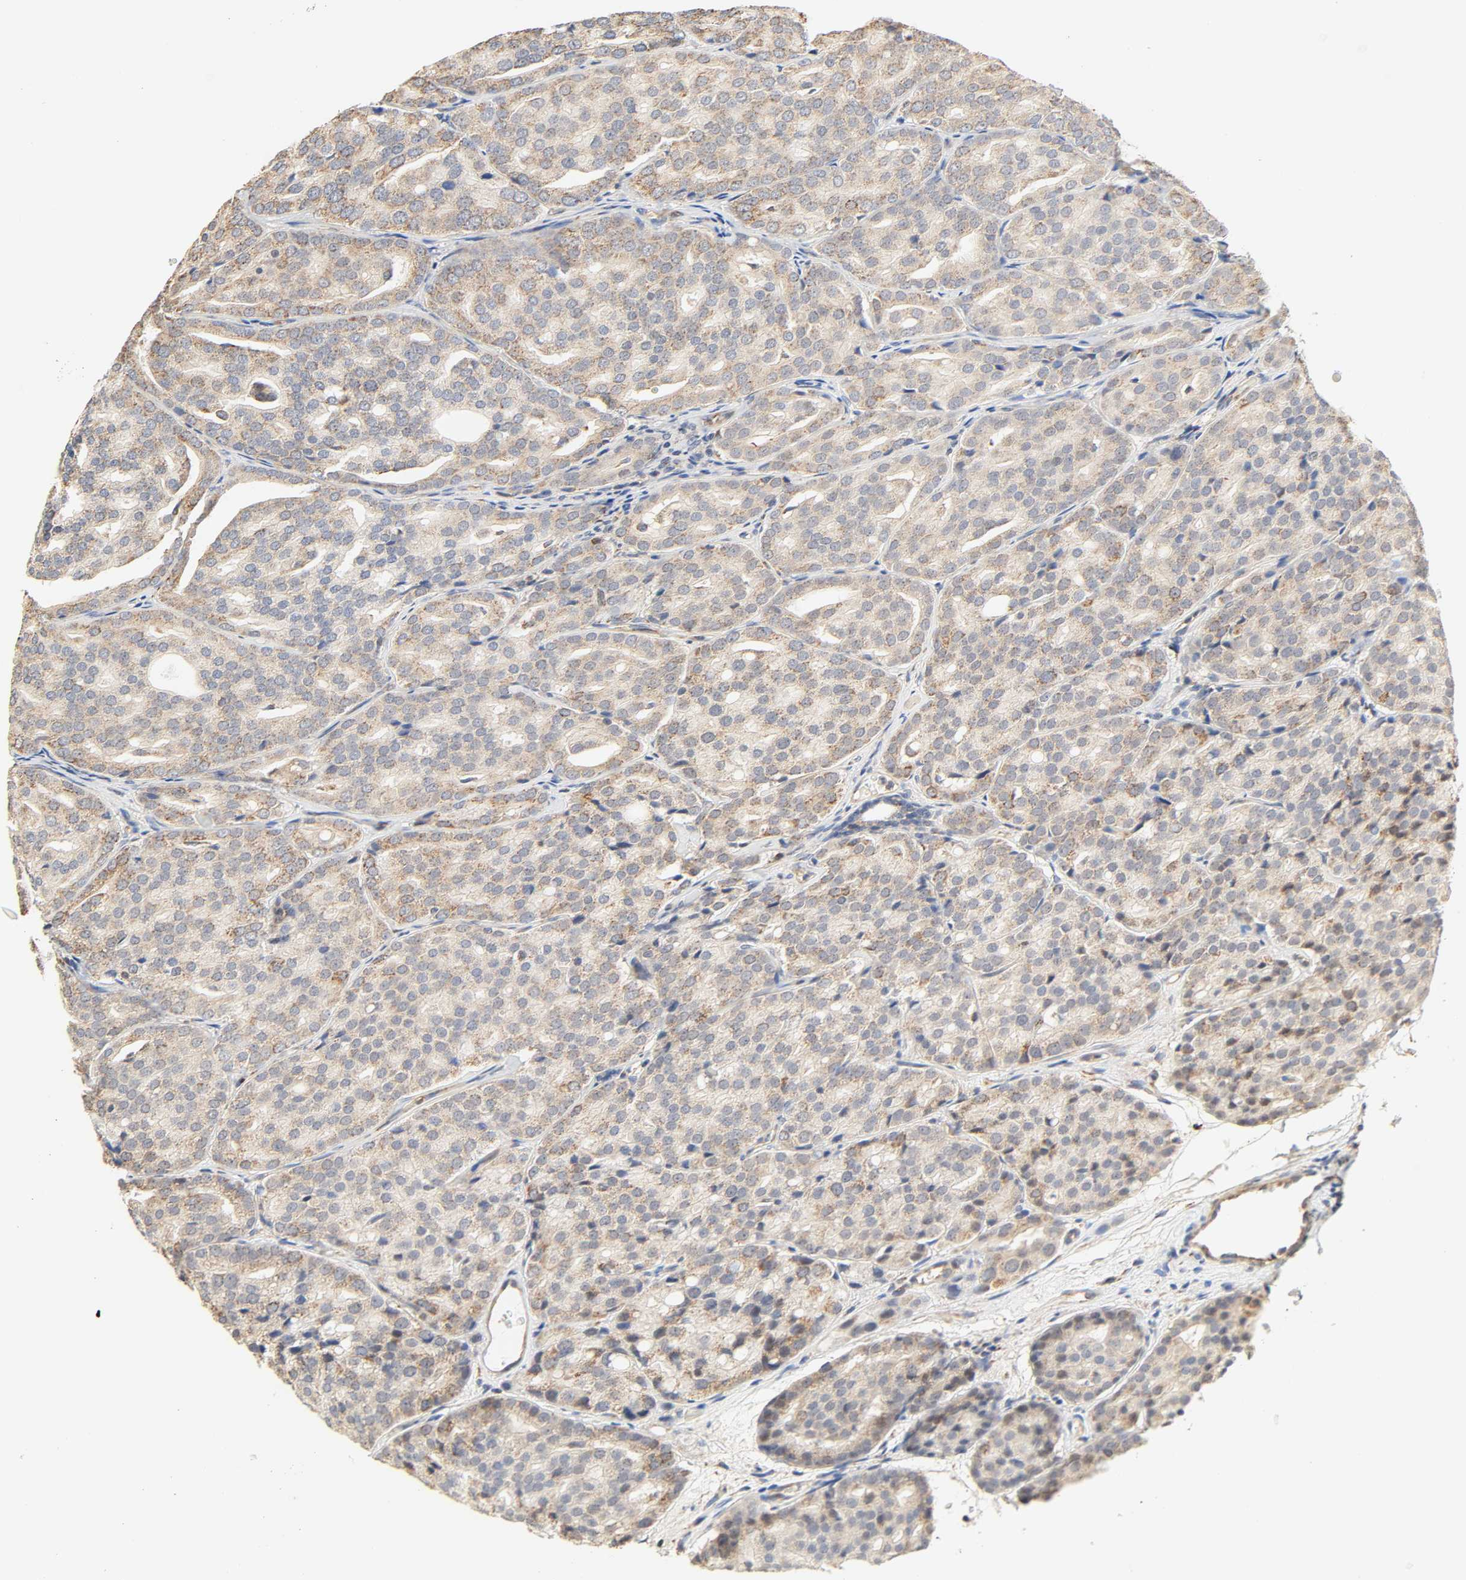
{"staining": {"intensity": "moderate", "quantity": ">75%", "location": "cytoplasmic/membranous"}, "tissue": "prostate cancer", "cell_type": "Tumor cells", "image_type": "cancer", "snomed": [{"axis": "morphology", "description": "Adenocarcinoma, High grade"}, {"axis": "topography", "description": "Prostate"}], "caption": "Protein staining of prostate adenocarcinoma (high-grade) tissue exhibits moderate cytoplasmic/membranous staining in approximately >75% of tumor cells. (Stains: DAB in brown, nuclei in blue, Microscopy: brightfield microscopy at high magnification).", "gene": "ZMAT5", "patient": {"sex": "male", "age": 64}}